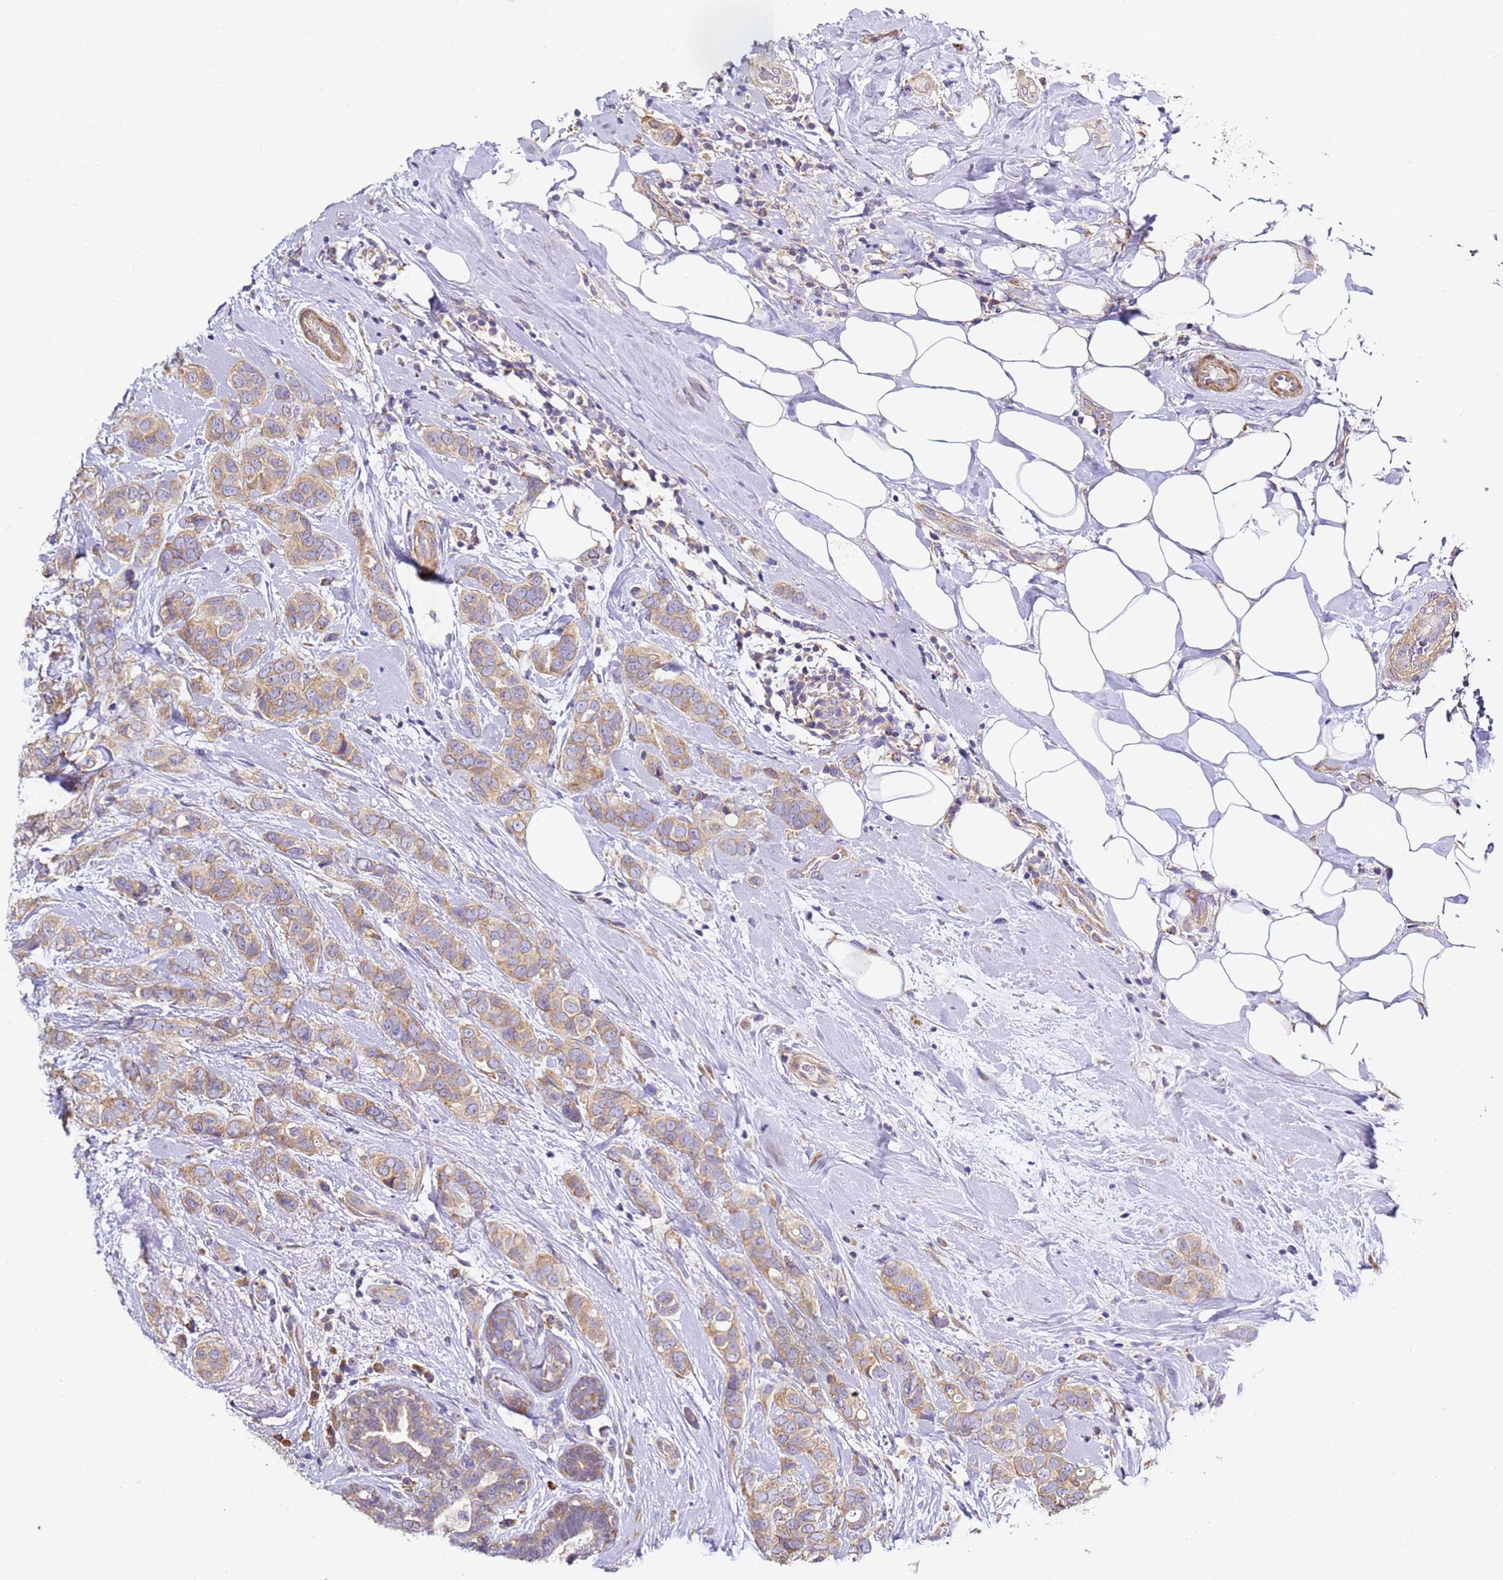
{"staining": {"intensity": "moderate", "quantity": ">75%", "location": "cytoplasmic/membranous"}, "tissue": "breast cancer", "cell_type": "Tumor cells", "image_type": "cancer", "snomed": [{"axis": "morphology", "description": "Lobular carcinoma"}, {"axis": "topography", "description": "Breast"}], "caption": "Protein staining displays moderate cytoplasmic/membranous expression in about >75% of tumor cells in breast cancer.", "gene": "RPL13A", "patient": {"sex": "female", "age": 51}}